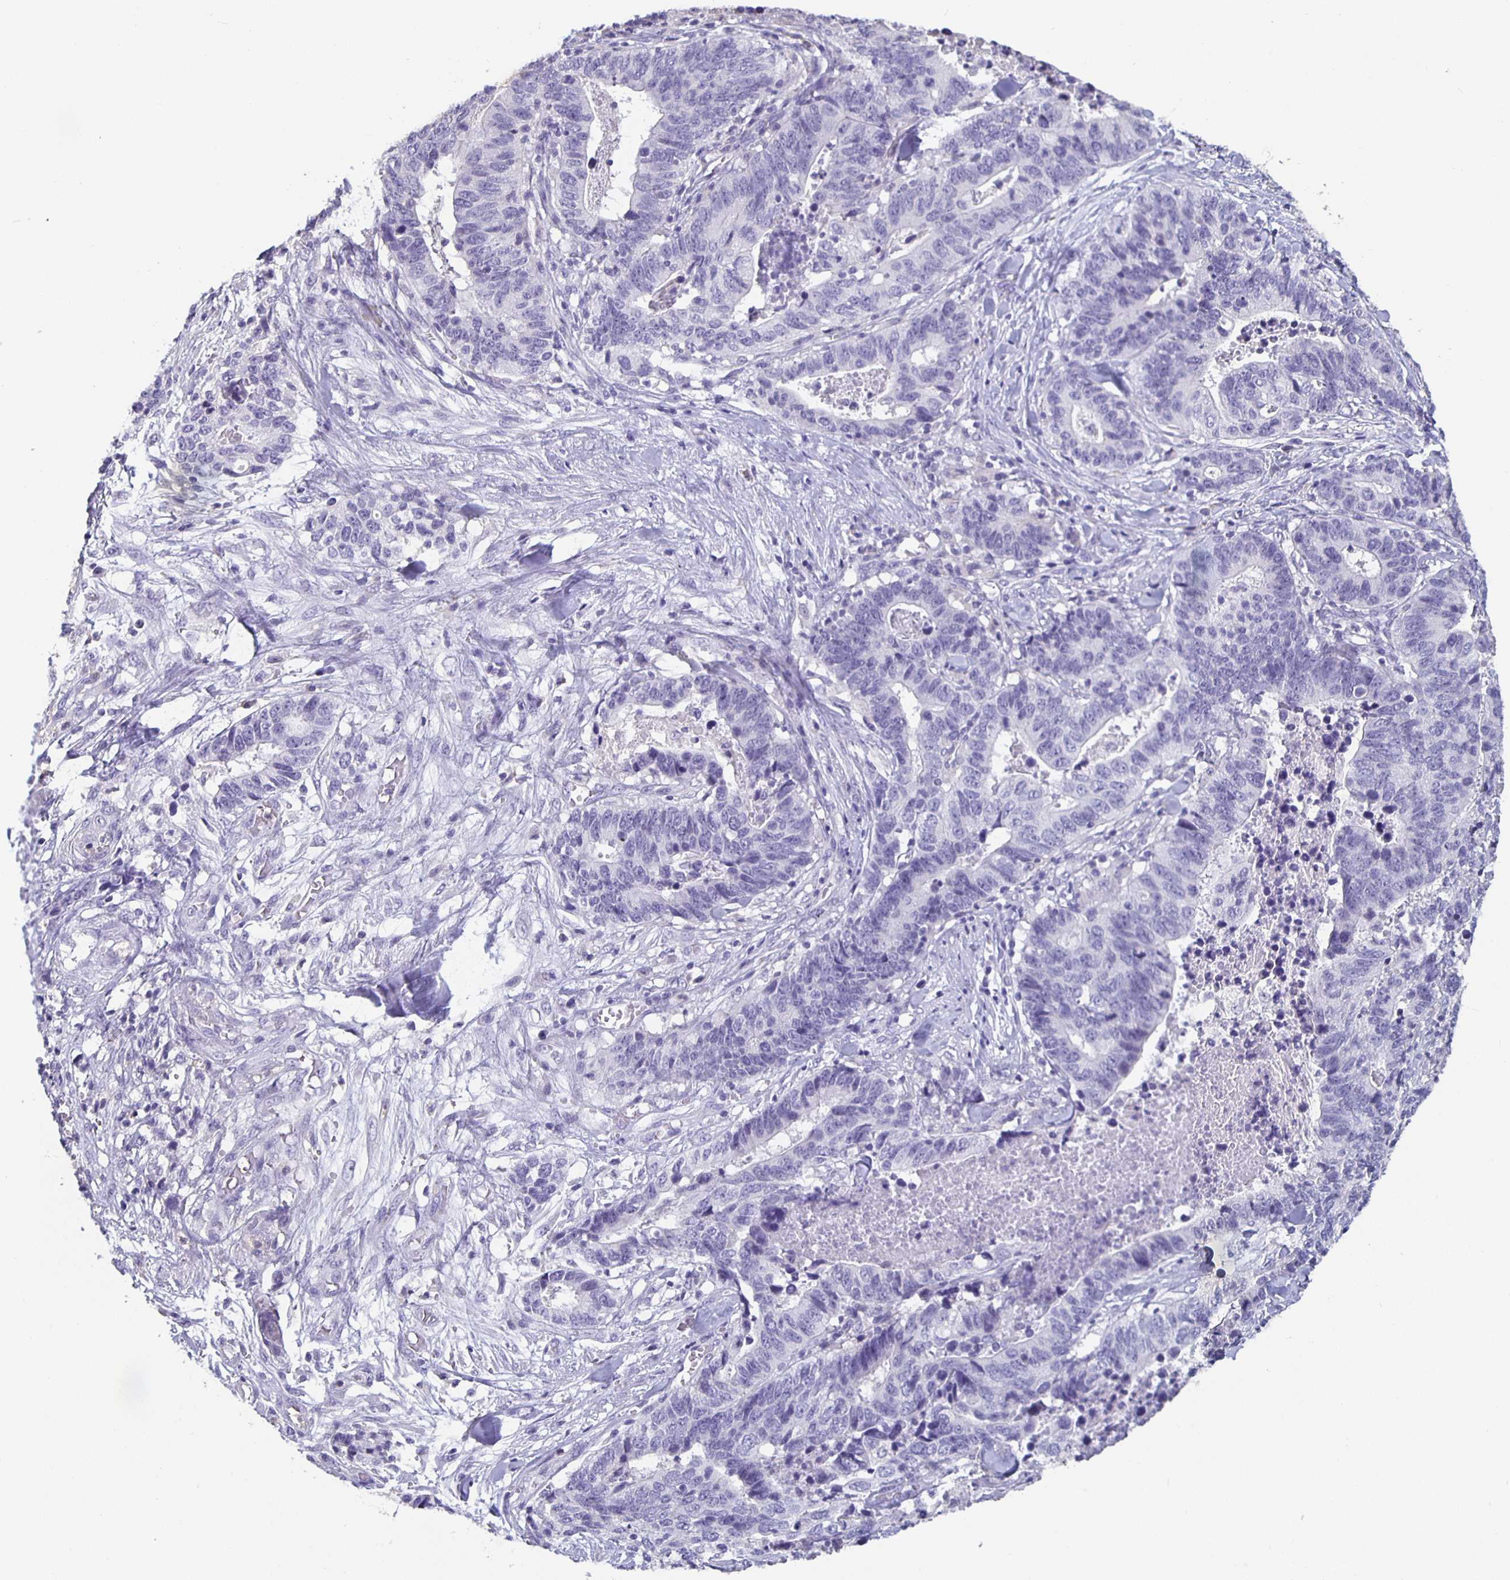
{"staining": {"intensity": "negative", "quantity": "none", "location": "none"}, "tissue": "stomach cancer", "cell_type": "Tumor cells", "image_type": "cancer", "snomed": [{"axis": "morphology", "description": "Adenocarcinoma, NOS"}, {"axis": "topography", "description": "Stomach, upper"}], "caption": "Tumor cells show no significant expression in stomach cancer (adenocarcinoma). (DAB IHC with hematoxylin counter stain).", "gene": "GPX4", "patient": {"sex": "female", "age": 67}}